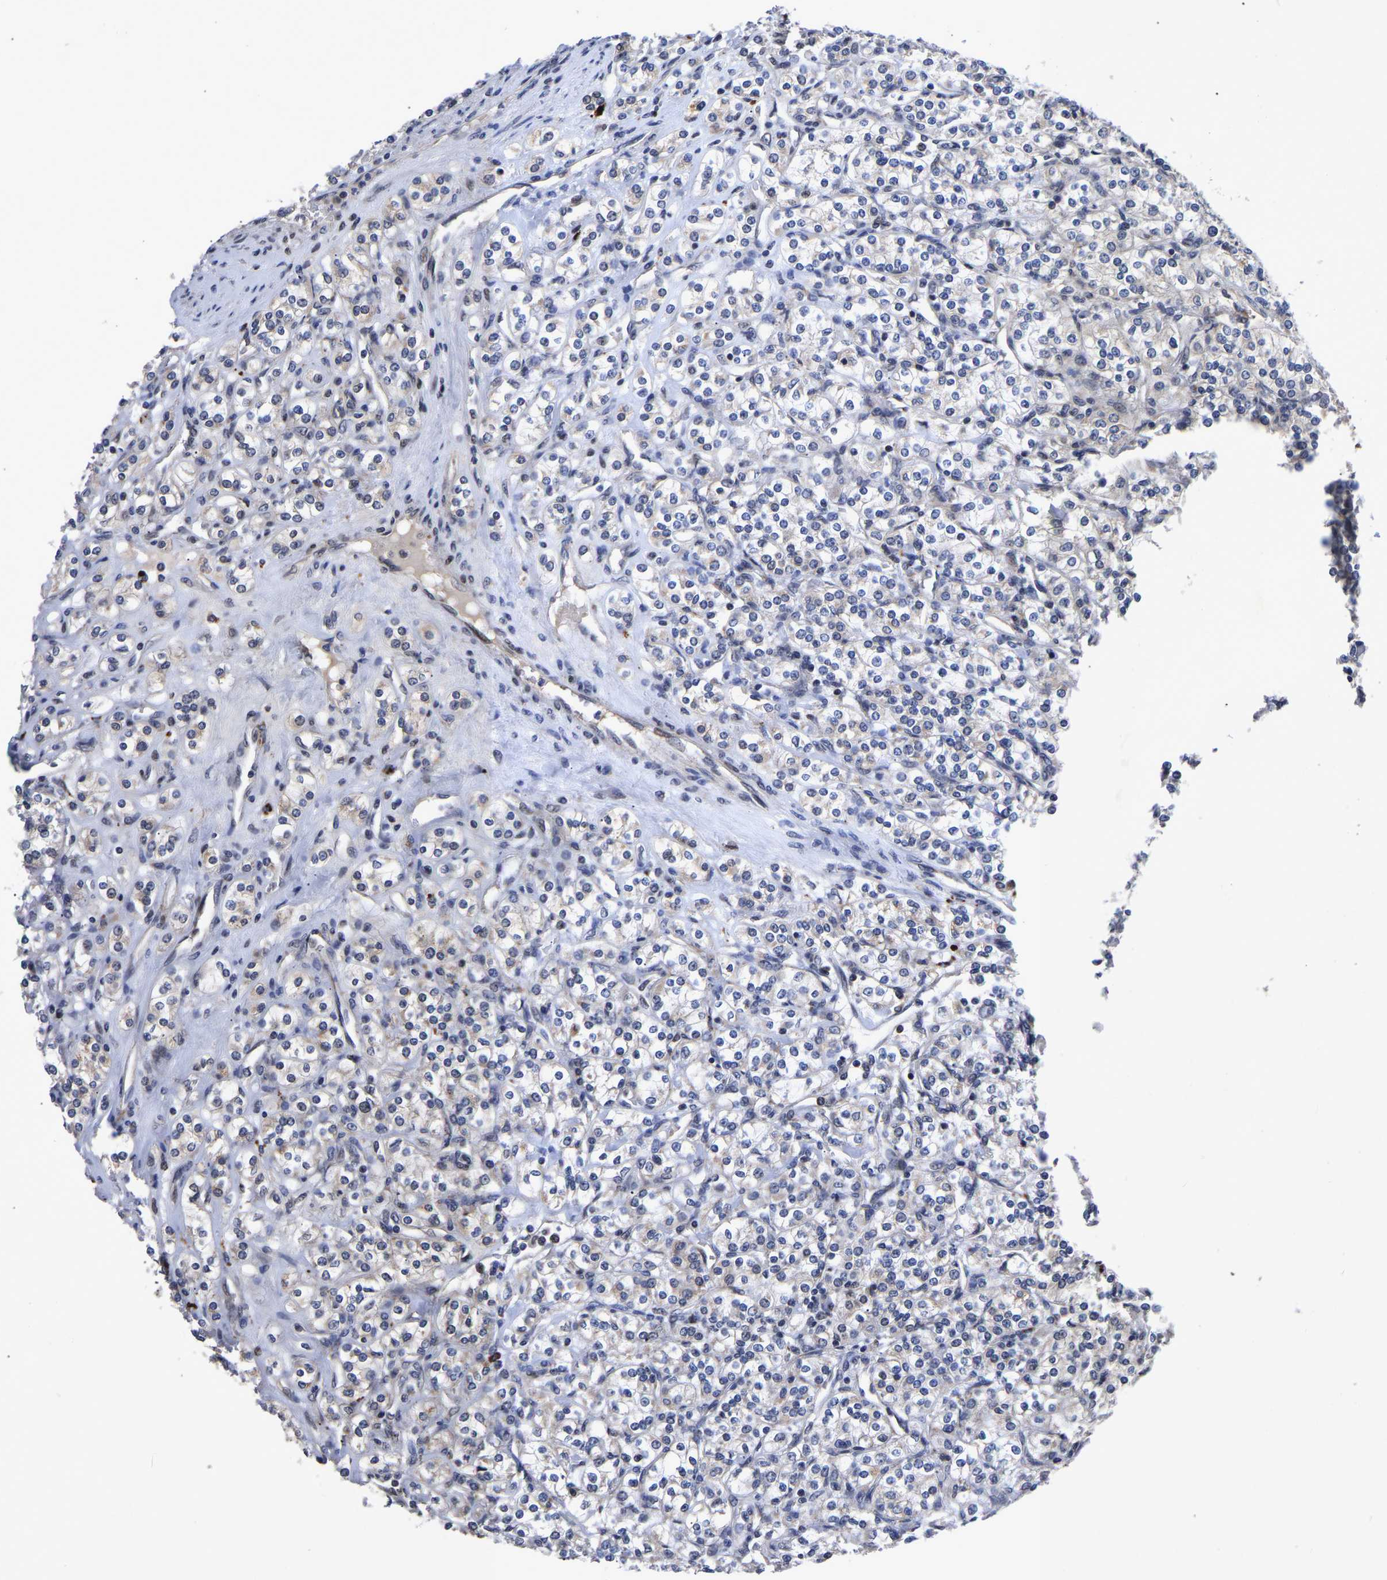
{"staining": {"intensity": "negative", "quantity": "none", "location": "none"}, "tissue": "renal cancer", "cell_type": "Tumor cells", "image_type": "cancer", "snomed": [{"axis": "morphology", "description": "Adenocarcinoma, NOS"}, {"axis": "topography", "description": "Kidney"}], "caption": "DAB (3,3'-diaminobenzidine) immunohistochemical staining of human renal cancer (adenocarcinoma) displays no significant staining in tumor cells.", "gene": "JUNB", "patient": {"sex": "male", "age": 77}}